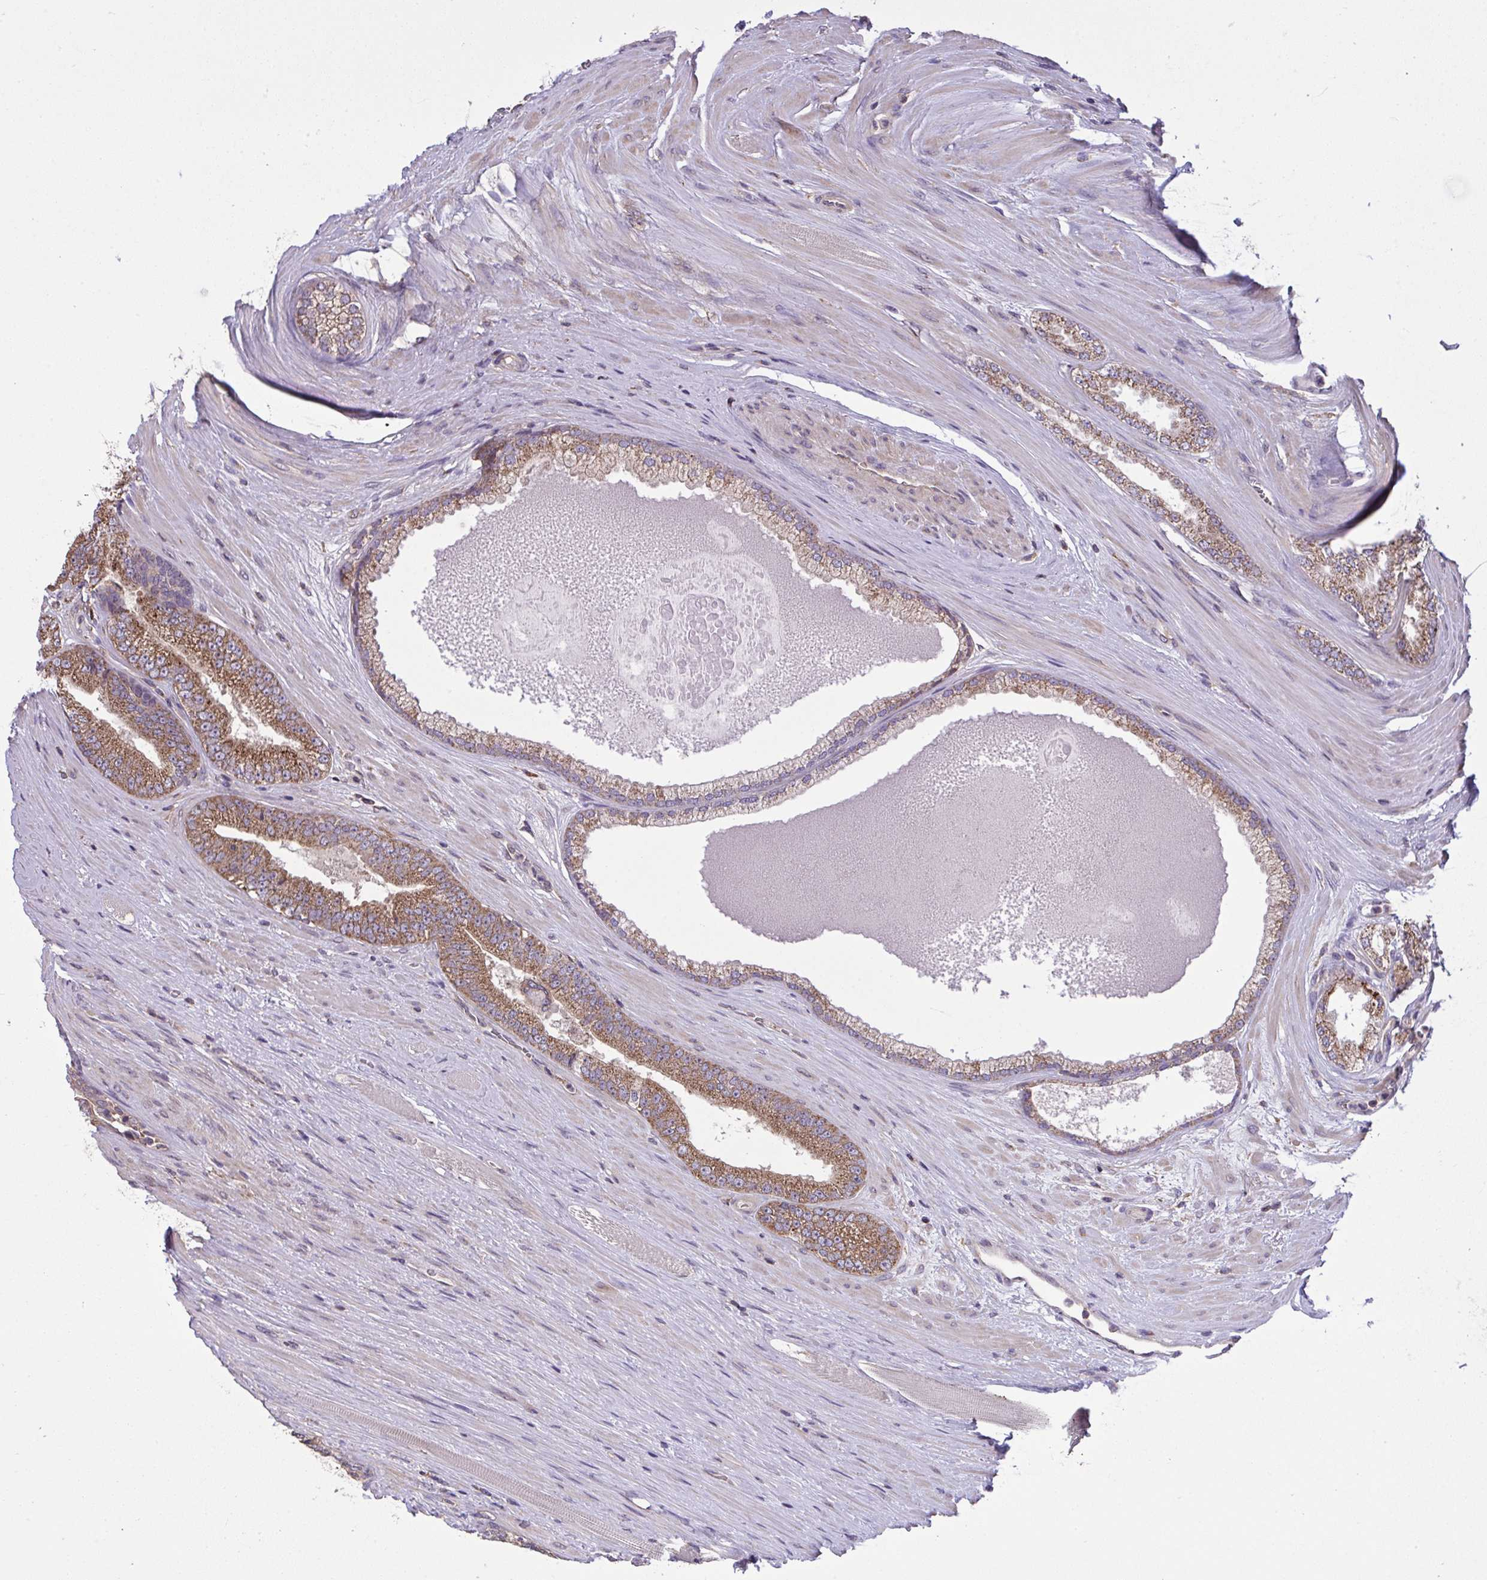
{"staining": {"intensity": "moderate", "quantity": ">75%", "location": "cytoplasmic/membranous"}, "tissue": "prostate cancer", "cell_type": "Tumor cells", "image_type": "cancer", "snomed": [{"axis": "morphology", "description": "Adenocarcinoma, Low grade"}, {"axis": "topography", "description": "Prostate"}], "caption": "DAB (3,3'-diaminobenzidine) immunohistochemical staining of adenocarcinoma (low-grade) (prostate) exhibits moderate cytoplasmic/membranous protein positivity in about >75% of tumor cells.", "gene": "PPM1H", "patient": {"sex": "male", "age": 67}}